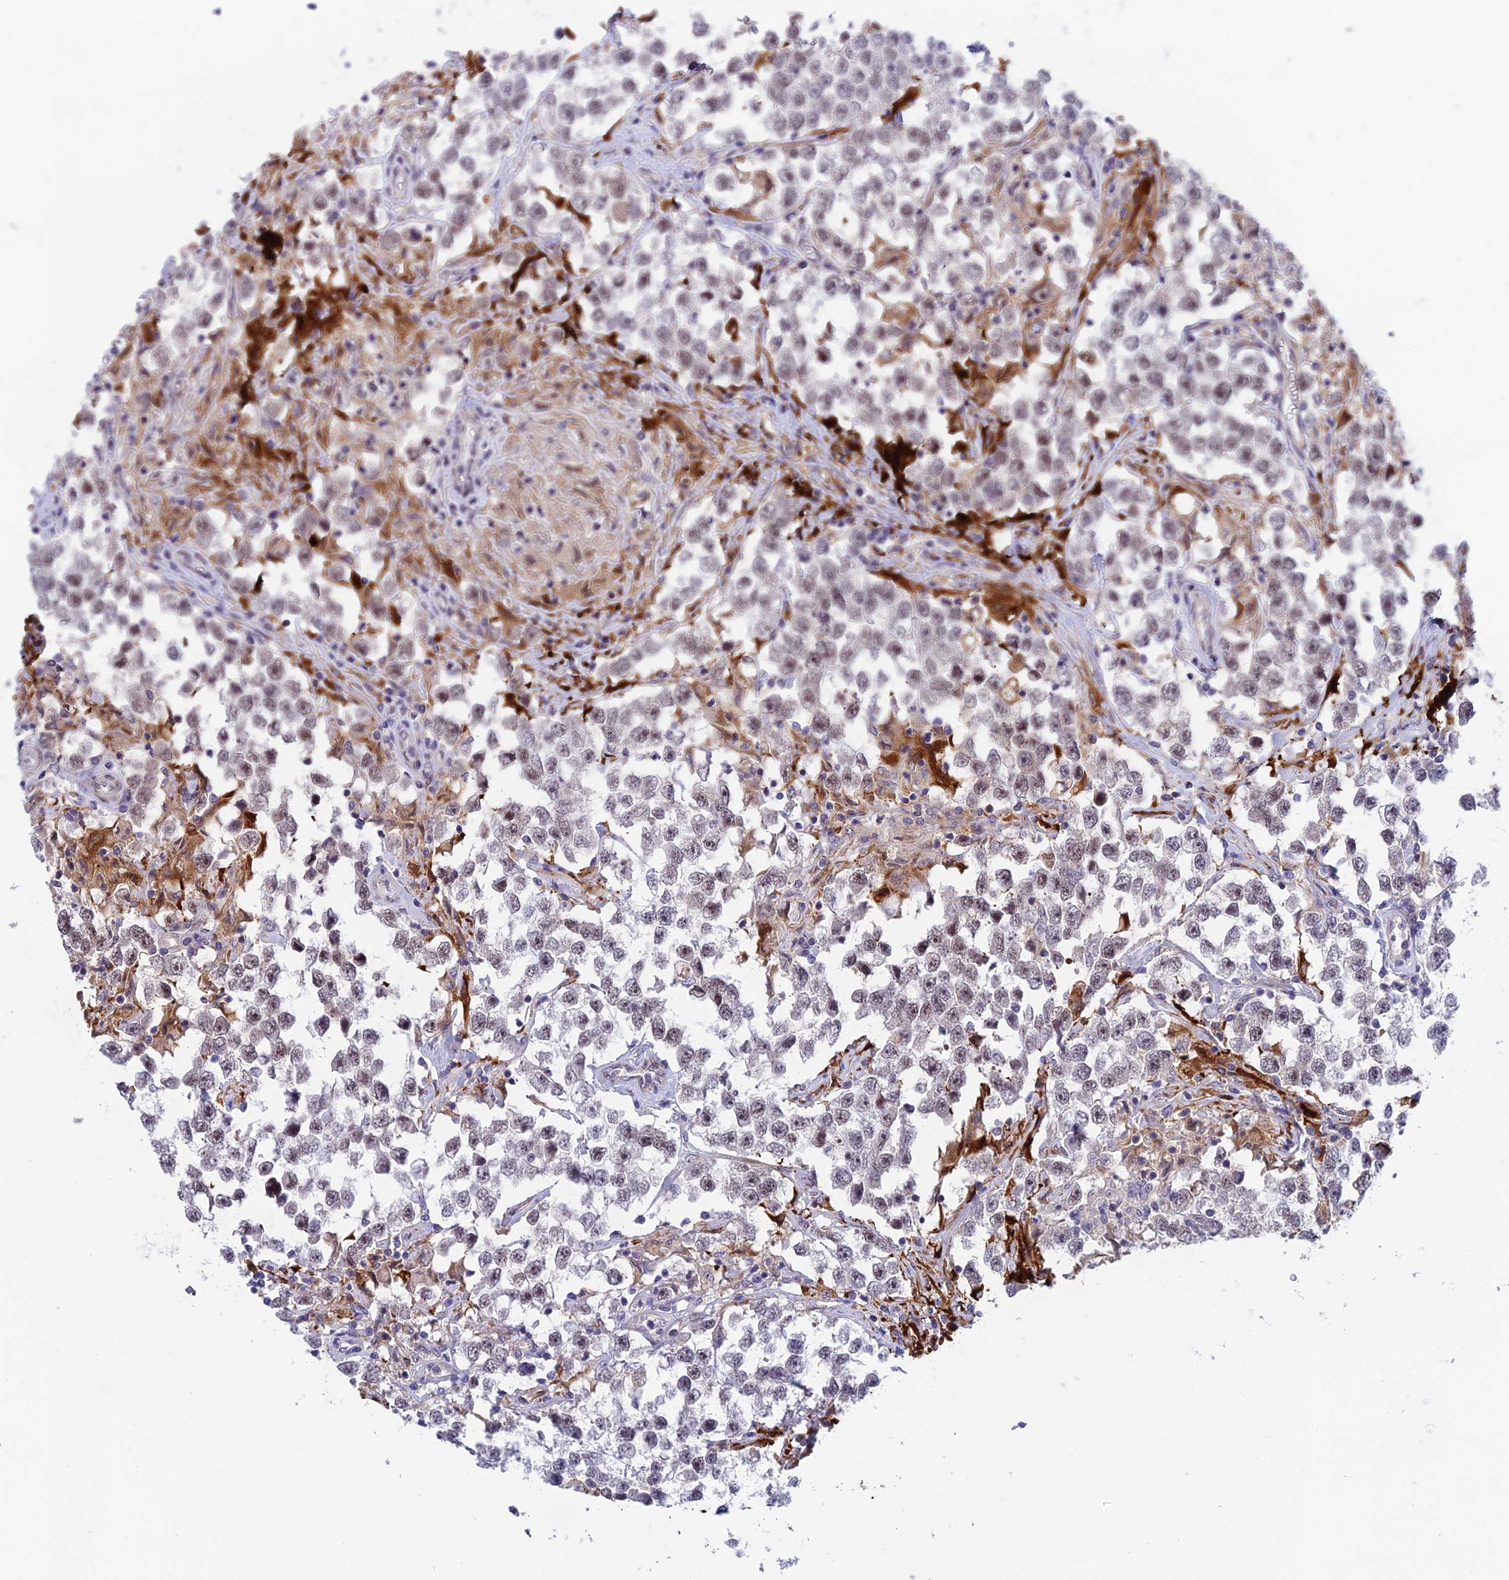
{"staining": {"intensity": "moderate", "quantity": "25%-75%", "location": "nuclear"}, "tissue": "testis cancer", "cell_type": "Tumor cells", "image_type": "cancer", "snomed": [{"axis": "morphology", "description": "Seminoma, NOS"}, {"axis": "topography", "description": "Testis"}], "caption": "A high-resolution micrograph shows IHC staining of testis cancer (seminoma), which demonstrates moderate nuclear expression in about 25%-75% of tumor cells.", "gene": "NSMCE1", "patient": {"sex": "male", "age": 46}}